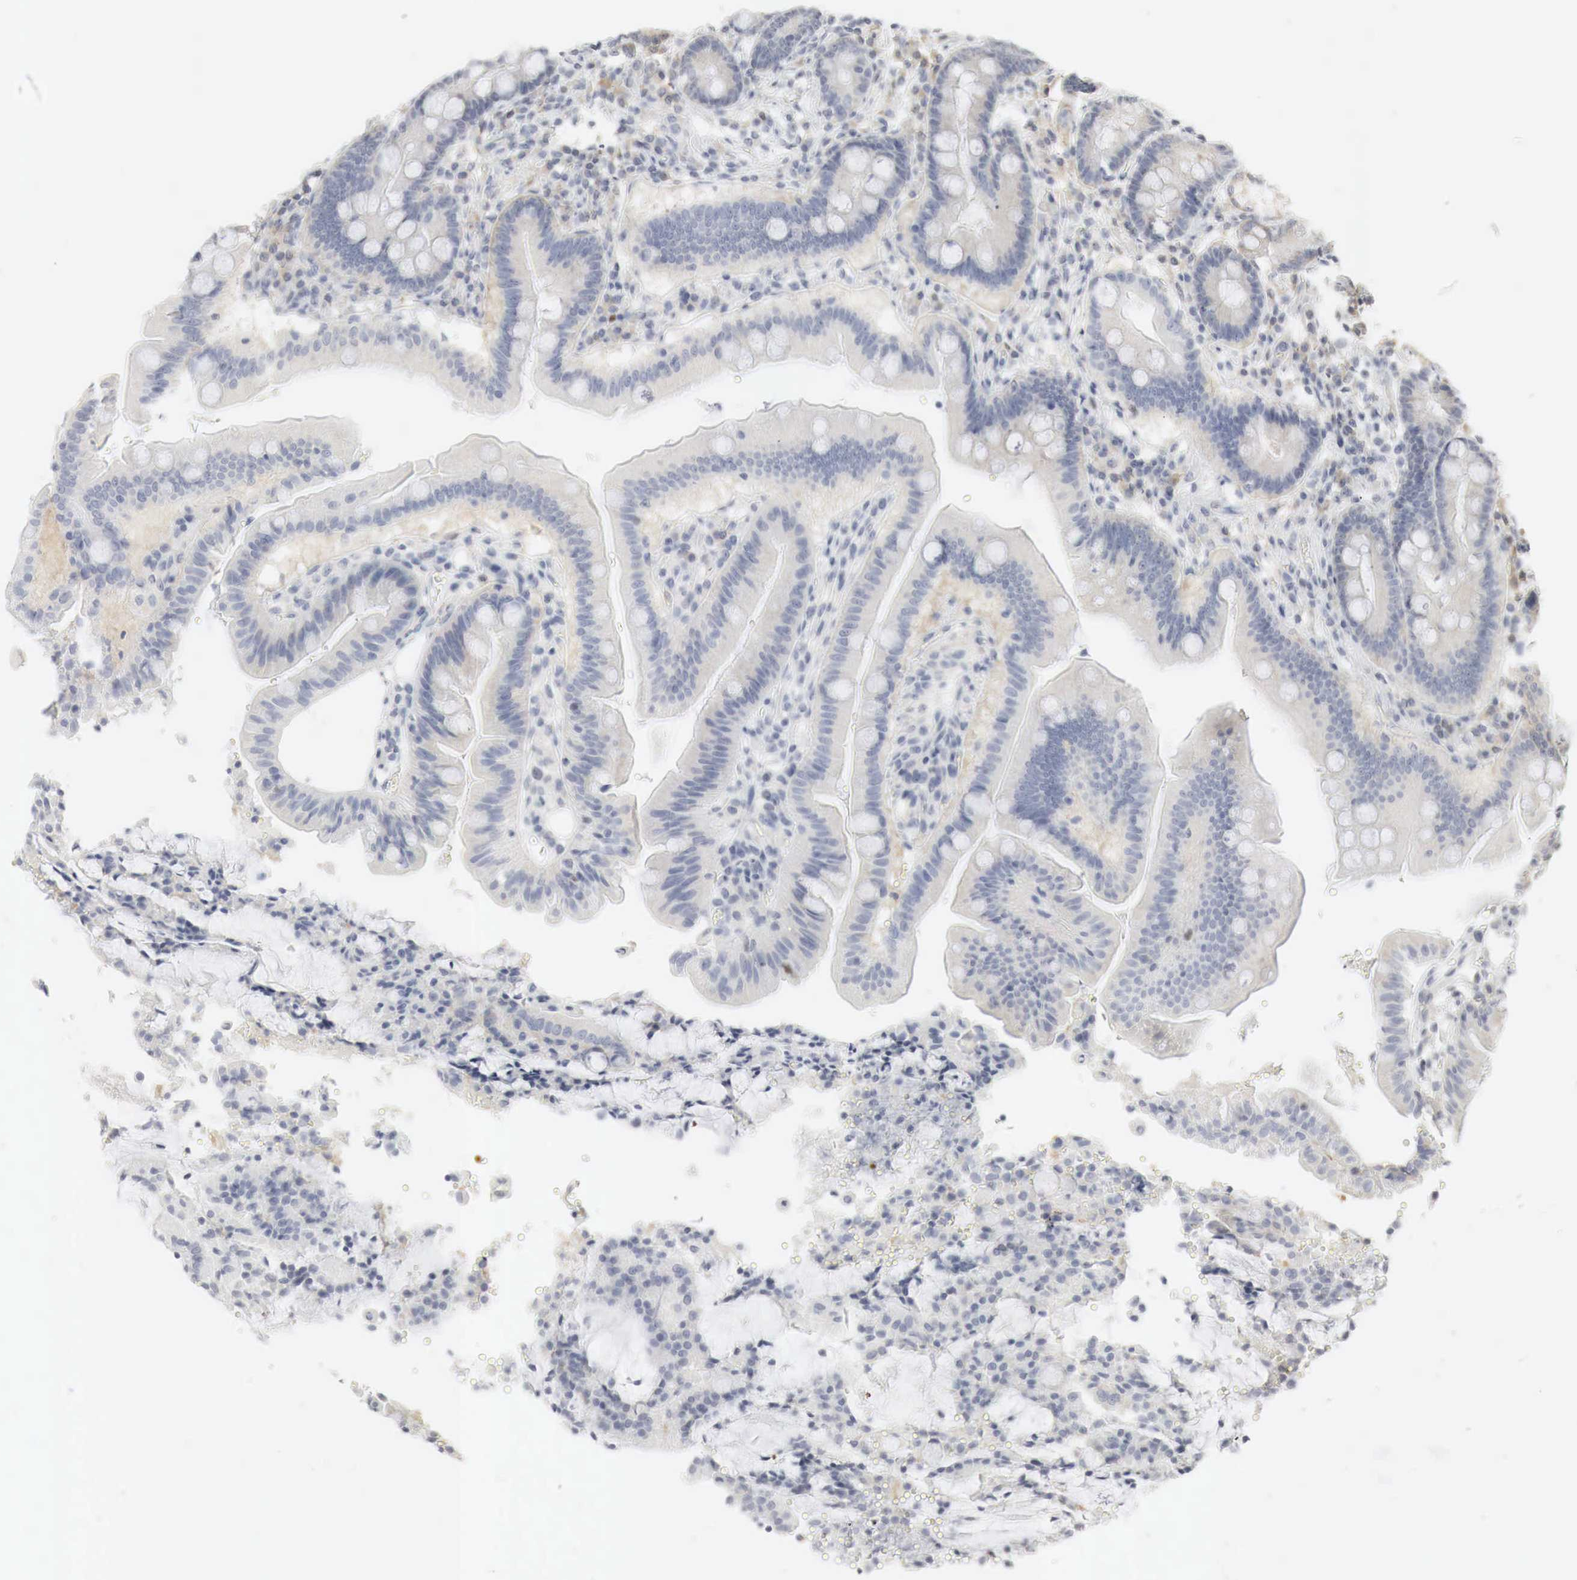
{"staining": {"intensity": "weak", "quantity": "<25%", "location": "cytoplasmic/membranous"}, "tissue": "duodenum", "cell_type": "Glandular cells", "image_type": "normal", "snomed": [{"axis": "morphology", "description": "Normal tissue, NOS"}, {"axis": "topography", "description": "Duodenum"}], "caption": "The image reveals no staining of glandular cells in unremarkable duodenum.", "gene": "TP63", "patient": {"sex": "female", "age": 77}}